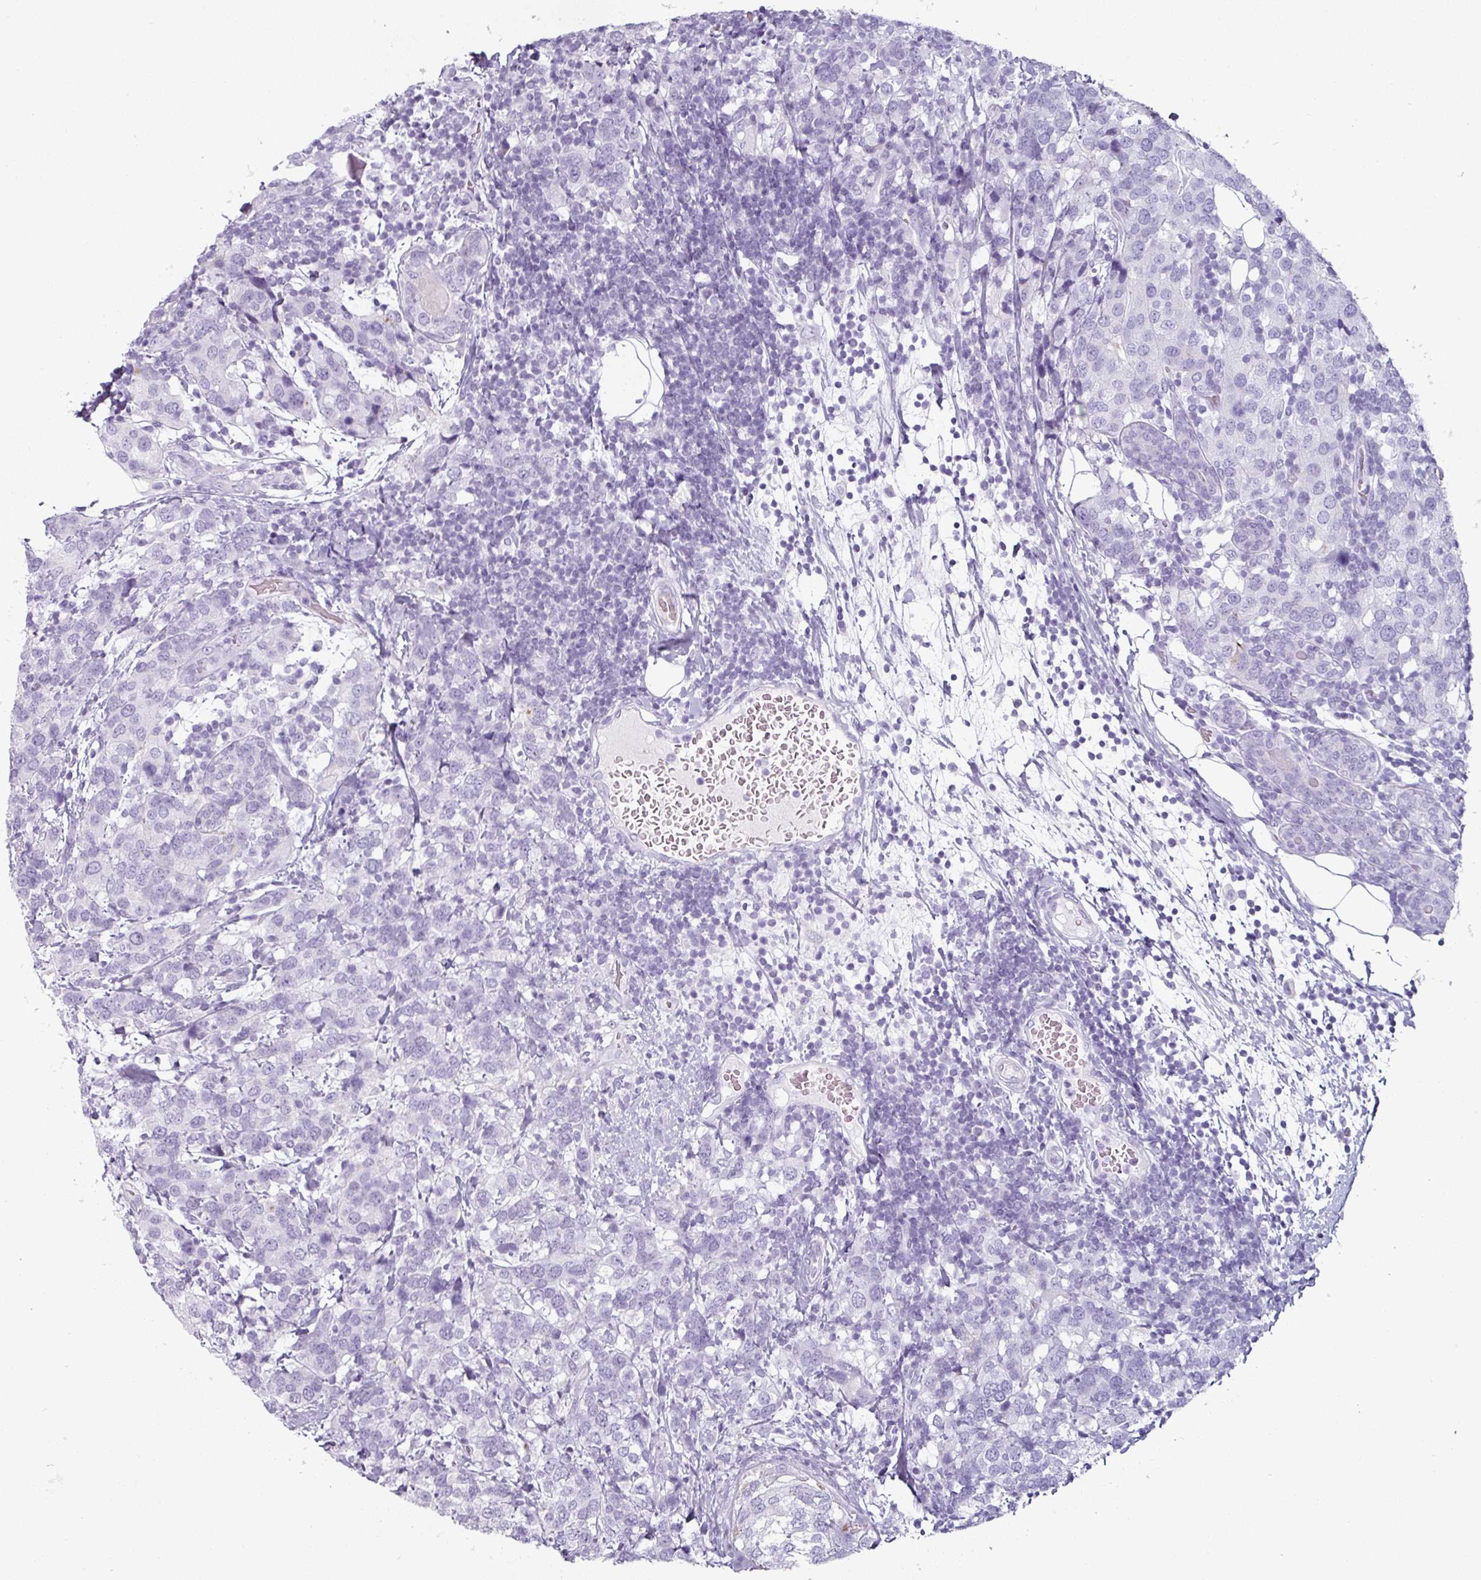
{"staining": {"intensity": "negative", "quantity": "none", "location": "none"}, "tissue": "breast cancer", "cell_type": "Tumor cells", "image_type": "cancer", "snomed": [{"axis": "morphology", "description": "Lobular carcinoma"}, {"axis": "topography", "description": "Breast"}], "caption": "Tumor cells show no significant positivity in lobular carcinoma (breast). The staining was performed using DAB to visualize the protein expression in brown, while the nuclei were stained in blue with hematoxylin (Magnification: 20x).", "gene": "CLCA1", "patient": {"sex": "female", "age": 59}}